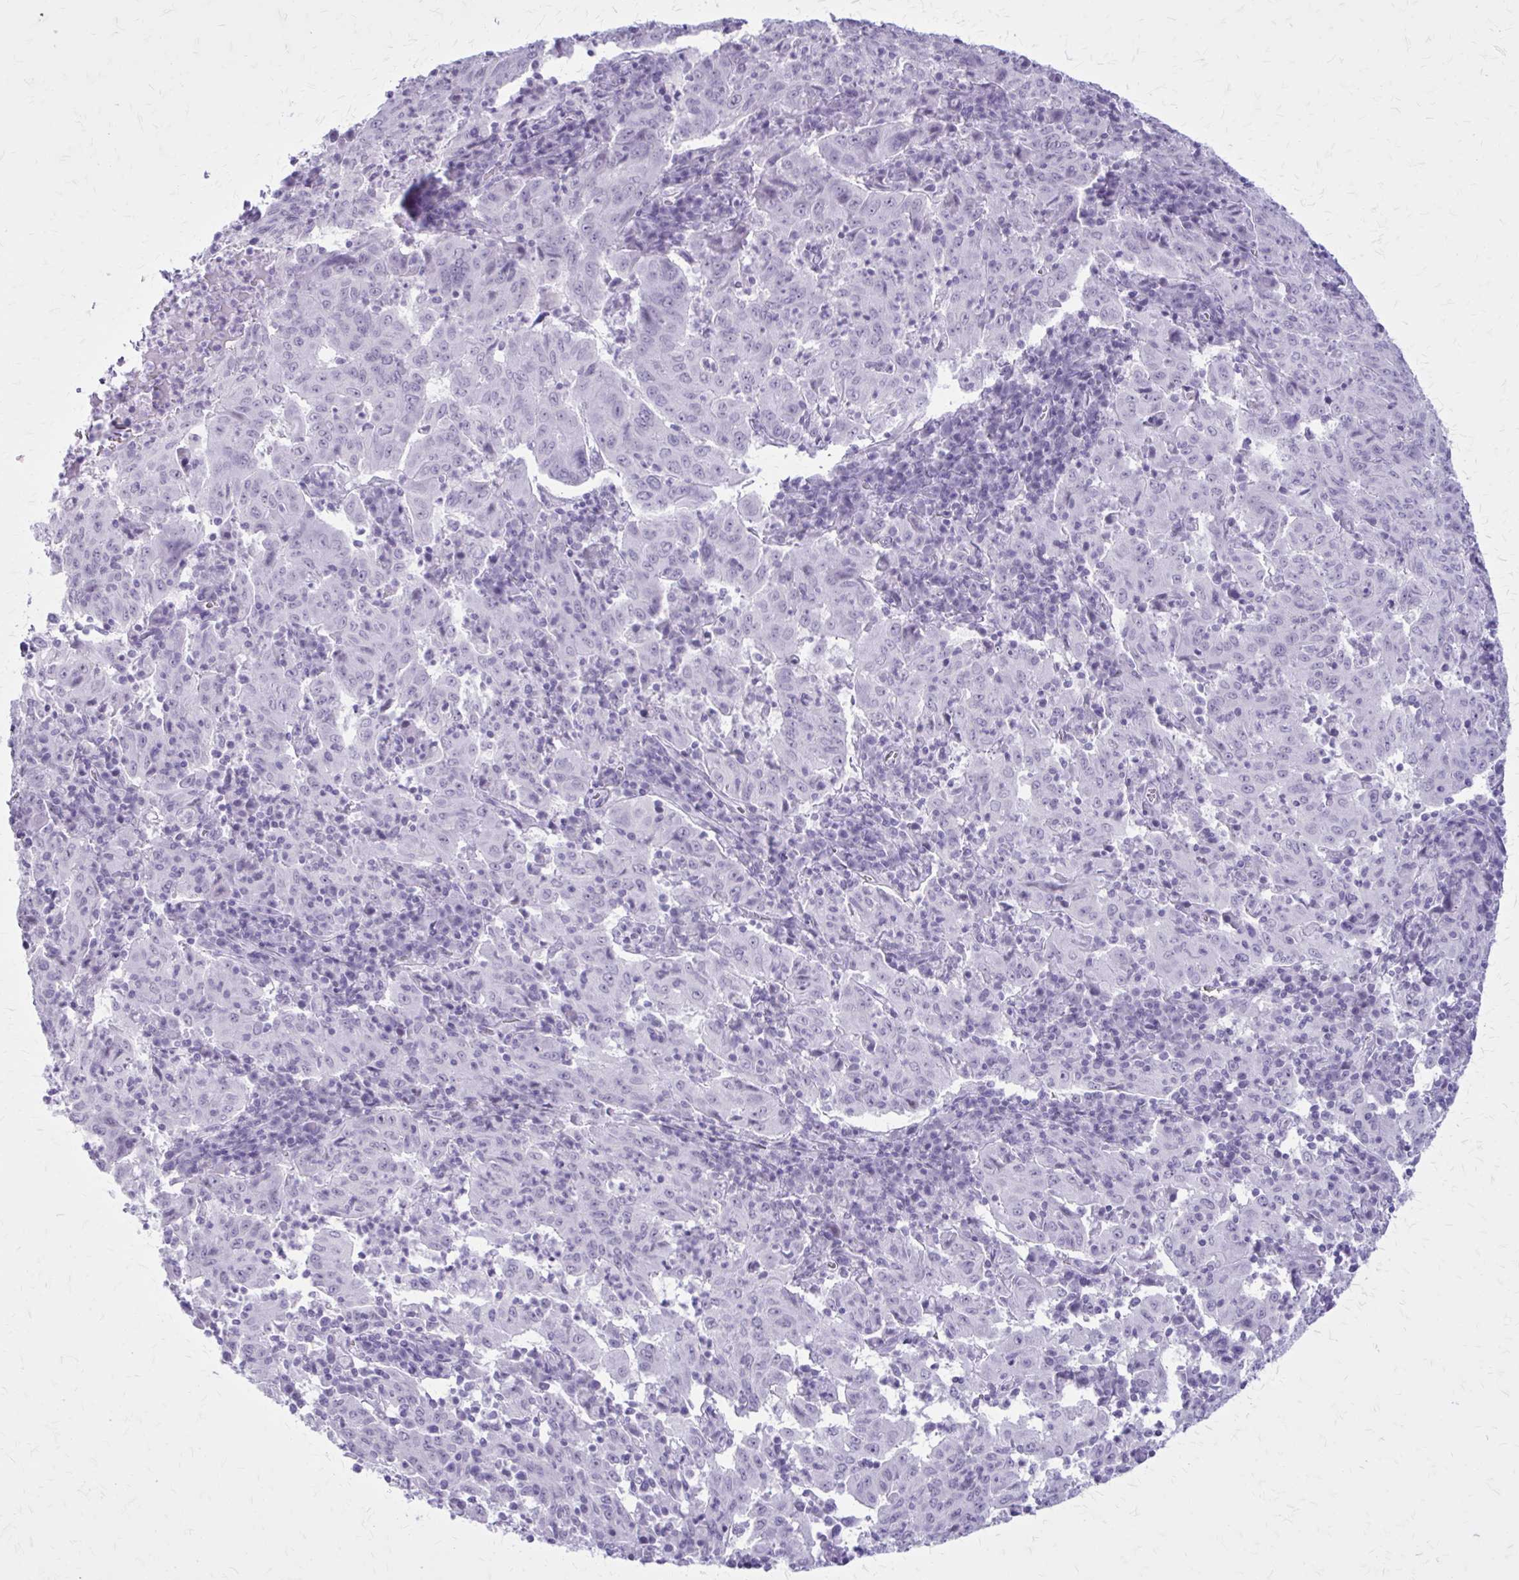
{"staining": {"intensity": "negative", "quantity": "none", "location": "none"}, "tissue": "pancreatic cancer", "cell_type": "Tumor cells", "image_type": "cancer", "snomed": [{"axis": "morphology", "description": "Adenocarcinoma, NOS"}, {"axis": "topography", "description": "Pancreas"}], "caption": "High power microscopy photomicrograph of an immunohistochemistry histopathology image of adenocarcinoma (pancreatic), revealing no significant expression in tumor cells.", "gene": "GAD1", "patient": {"sex": "male", "age": 63}}